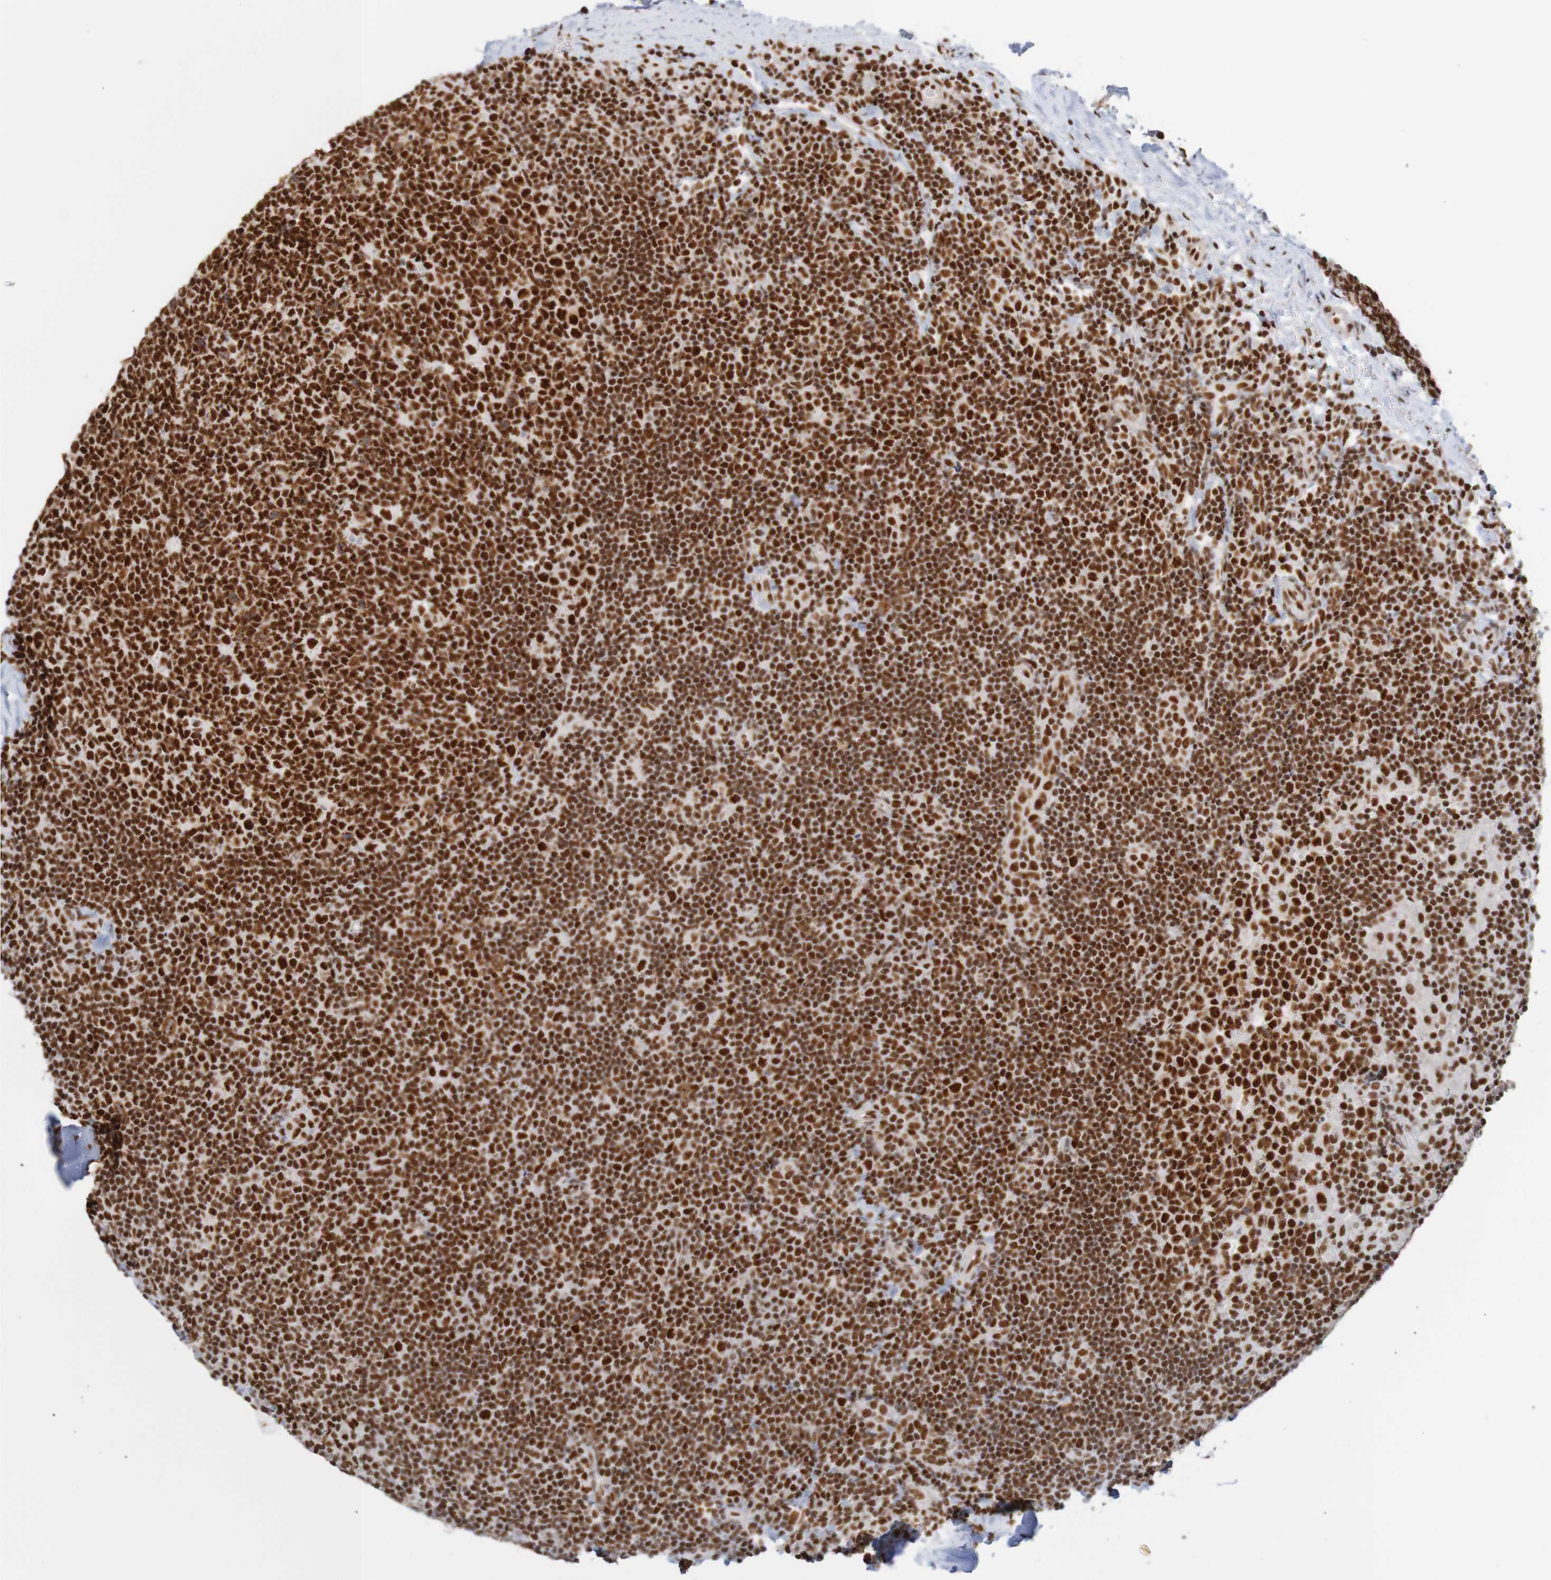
{"staining": {"intensity": "strong", "quantity": ">75%", "location": "nuclear"}, "tissue": "tonsil", "cell_type": "Germinal center cells", "image_type": "normal", "snomed": [{"axis": "morphology", "description": "Normal tissue, NOS"}, {"axis": "topography", "description": "Tonsil"}], "caption": "DAB (3,3'-diaminobenzidine) immunohistochemical staining of normal human tonsil displays strong nuclear protein expression in about >75% of germinal center cells.", "gene": "THRAP3", "patient": {"sex": "male", "age": 17}}